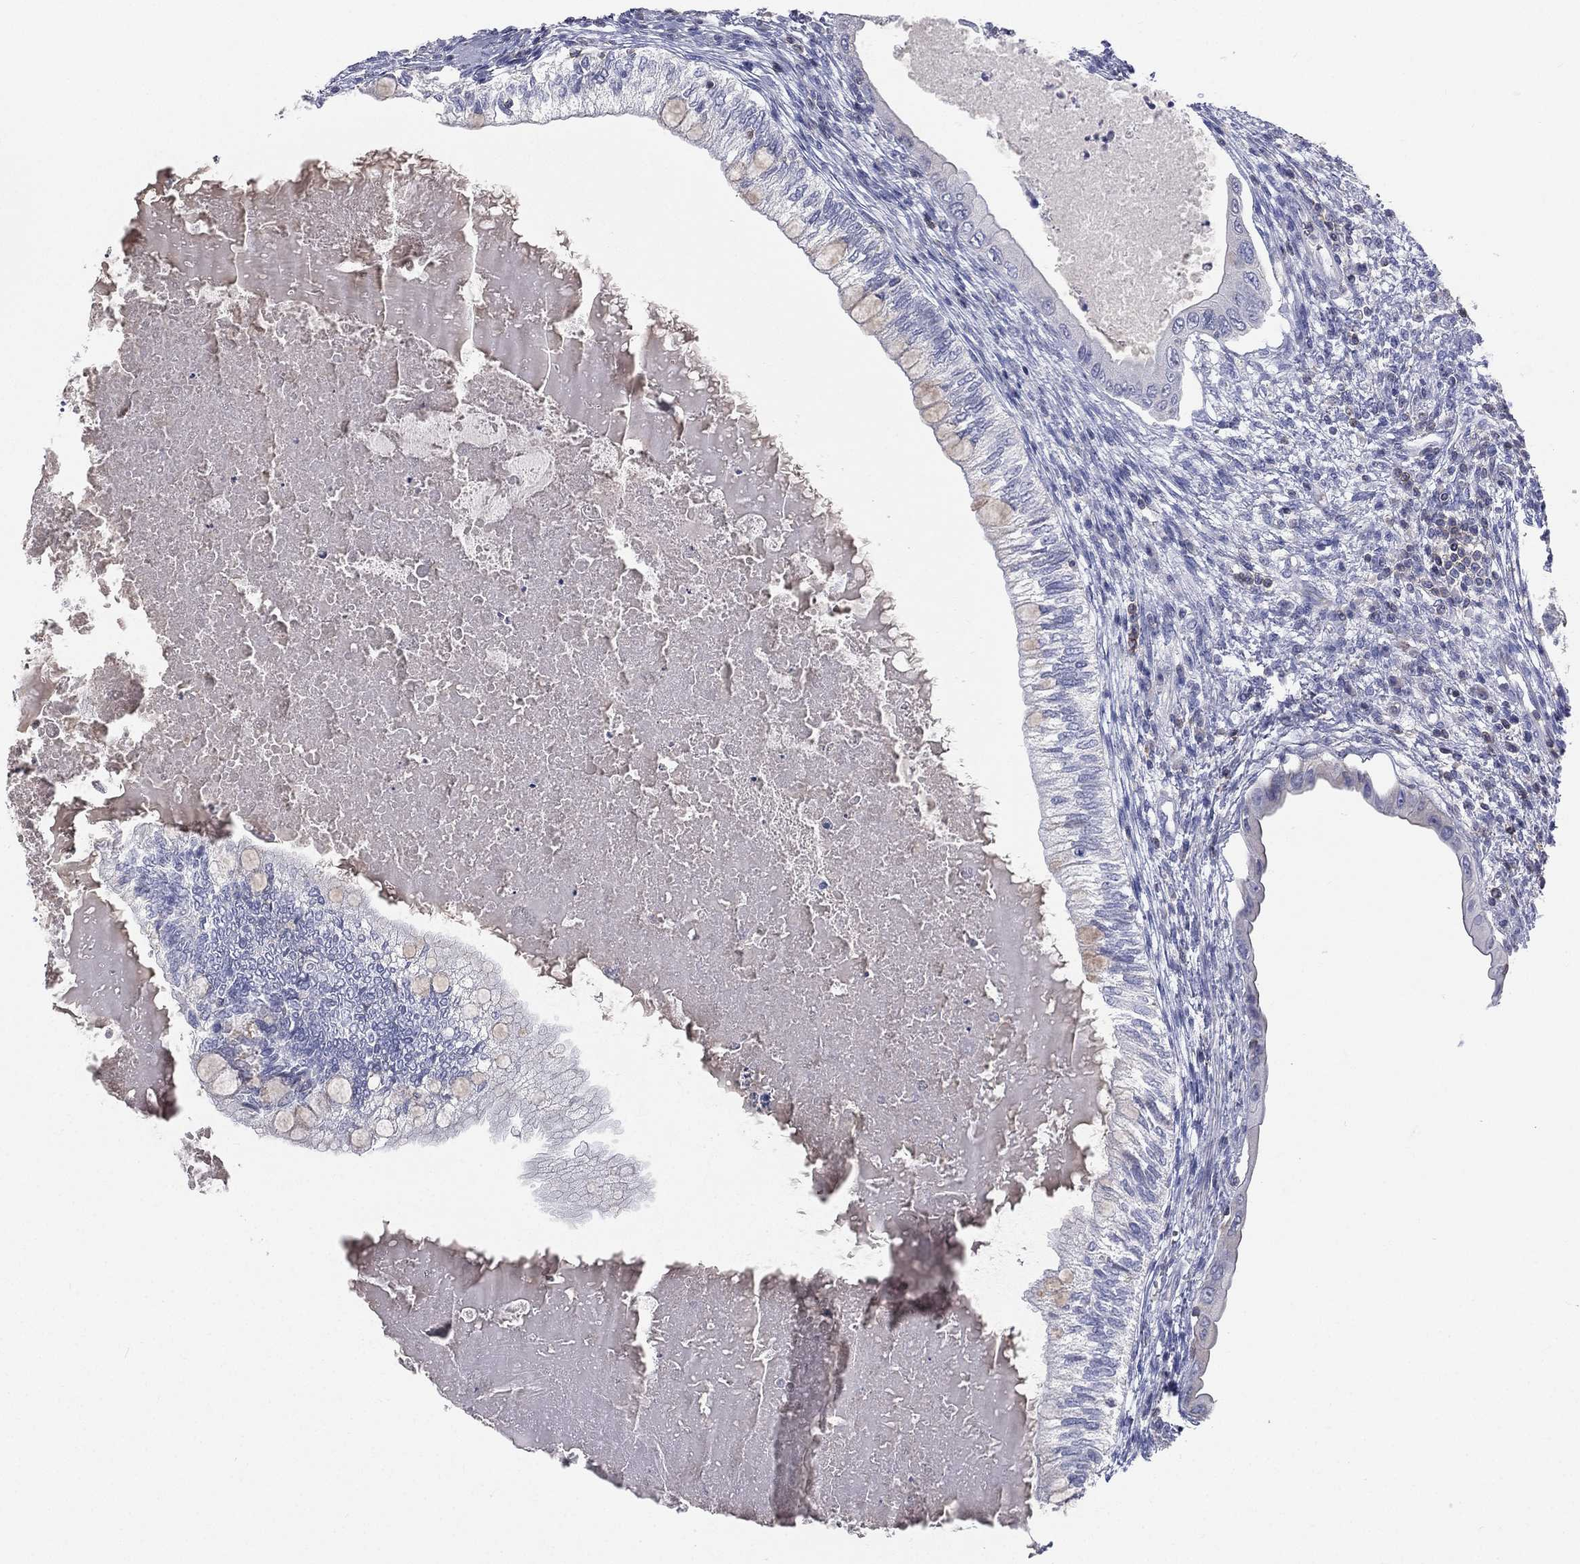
{"staining": {"intensity": "negative", "quantity": "none", "location": "none"}, "tissue": "testis cancer", "cell_type": "Tumor cells", "image_type": "cancer", "snomed": [{"axis": "morphology", "description": "Seminoma, NOS"}, {"axis": "morphology", "description": "Carcinoma, Embryonal, NOS"}, {"axis": "topography", "description": "Testis"}], "caption": "Immunohistochemistry (IHC) photomicrograph of neoplastic tissue: human testis embryonal carcinoma stained with DAB (3,3'-diaminobenzidine) exhibits no significant protein positivity in tumor cells.", "gene": "CD3D", "patient": {"sex": "male", "age": 41}}